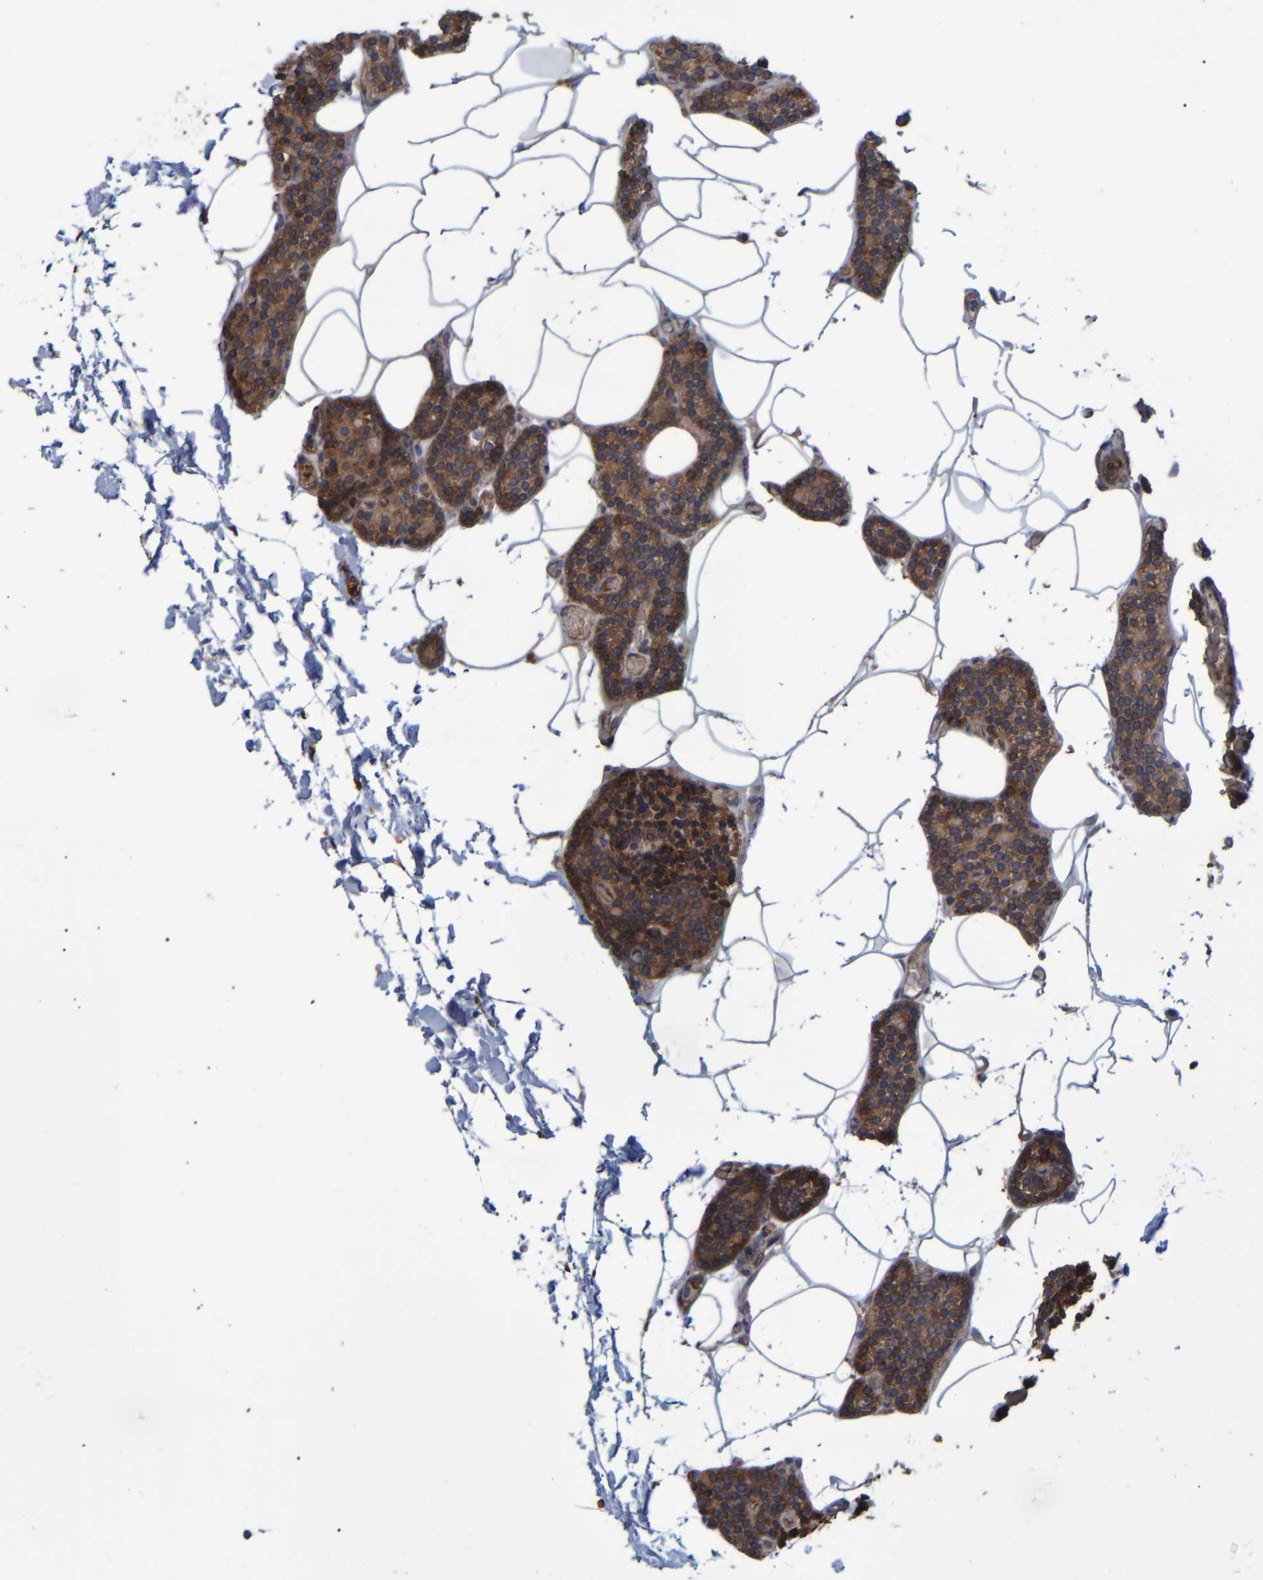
{"staining": {"intensity": "moderate", "quantity": ">75%", "location": "cytoplasmic/membranous"}, "tissue": "parathyroid gland", "cell_type": "Glandular cells", "image_type": "normal", "snomed": [{"axis": "morphology", "description": "Normal tissue, NOS"}, {"axis": "topography", "description": "Parathyroid gland"}], "caption": "This is a micrograph of IHC staining of benign parathyroid gland, which shows moderate expression in the cytoplasmic/membranous of glandular cells.", "gene": "SPAG5", "patient": {"sex": "male", "age": 52}}